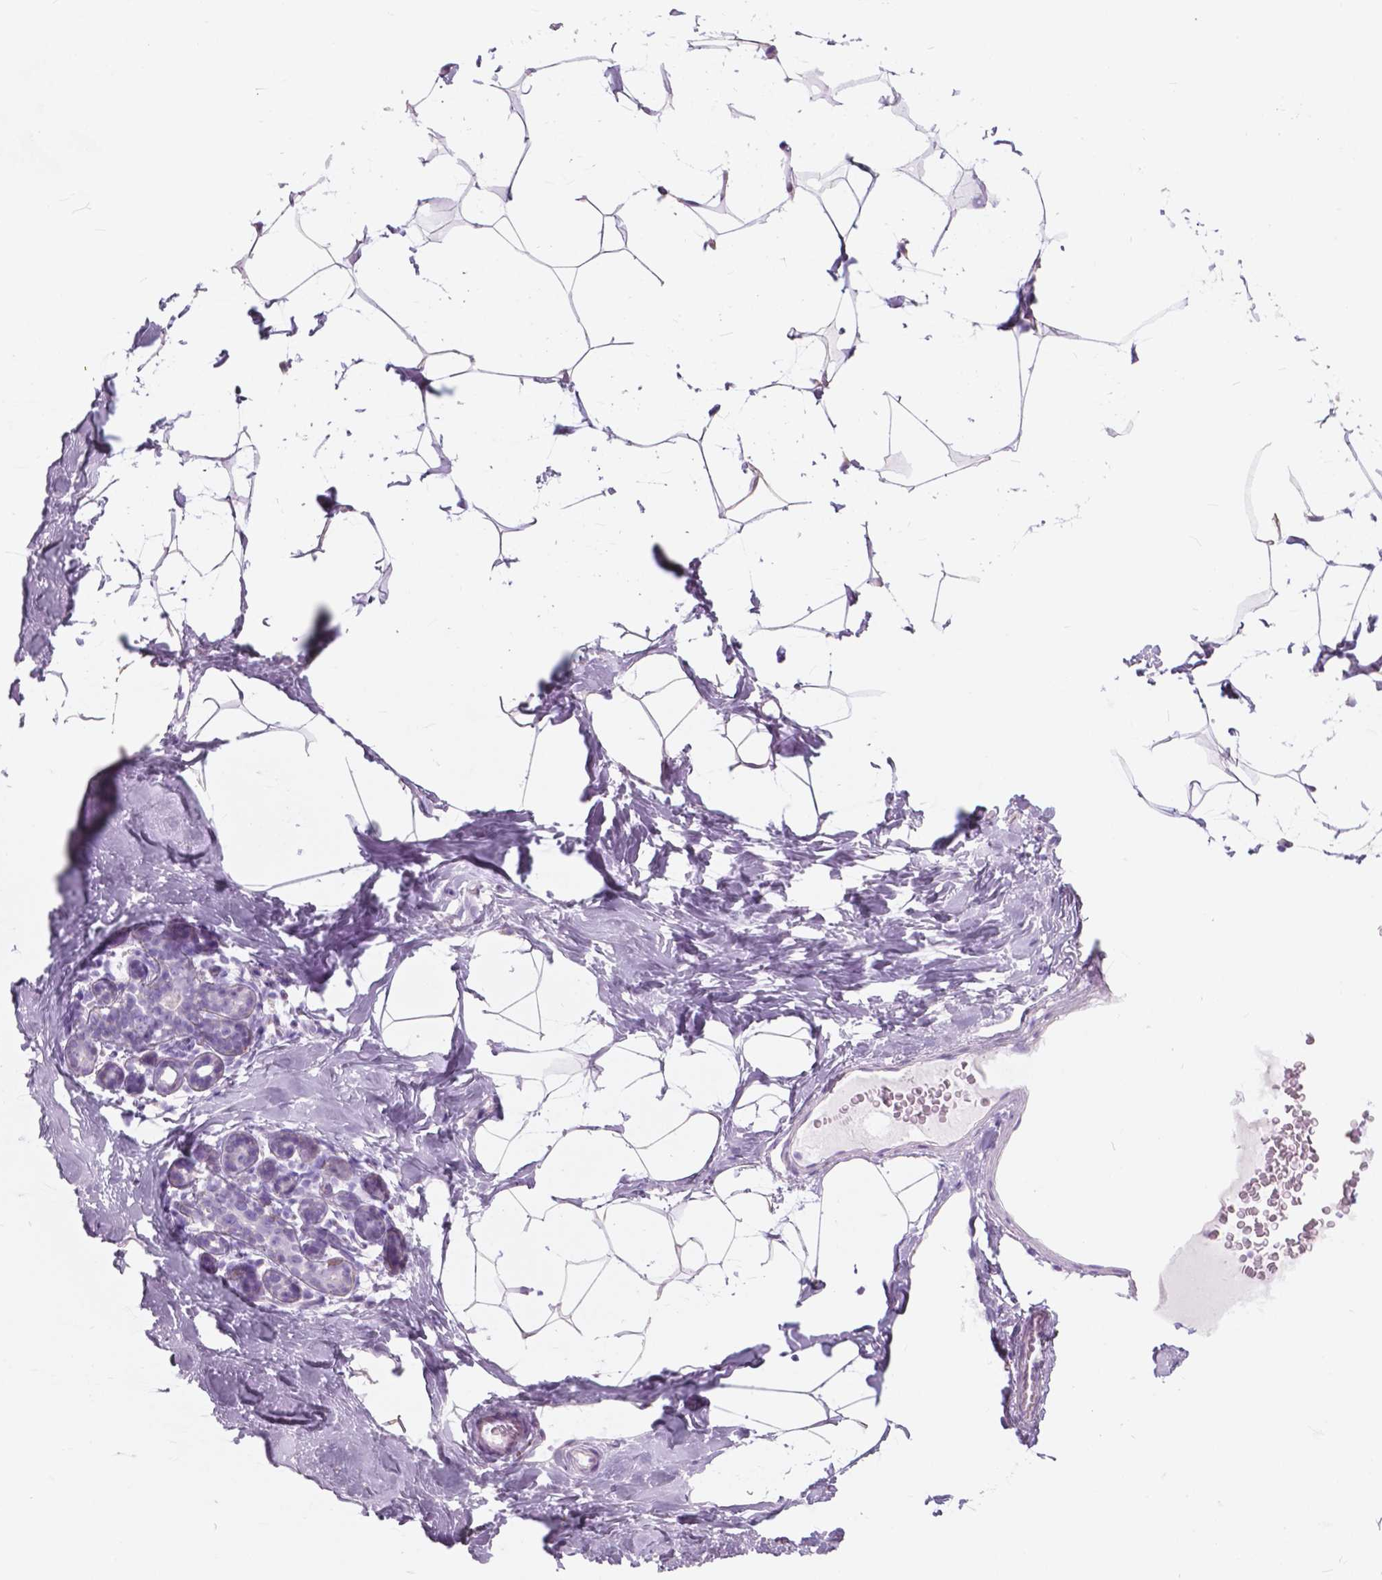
{"staining": {"intensity": "negative", "quantity": "none", "location": "none"}, "tissue": "breast", "cell_type": "Adipocytes", "image_type": "normal", "snomed": [{"axis": "morphology", "description": "Normal tissue, NOS"}, {"axis": "topography", "description": "Breast"}], "caption": "IHC of benign human breast shows no expression in adipocytes. The staining was performed using DAB to visualize the protein expression in brown, while the nuclei were stained in blue with hematoxylin (Magnification: 20x).", "gene": "FXYD2", "patient": {"sex": "female", "age": 32}}